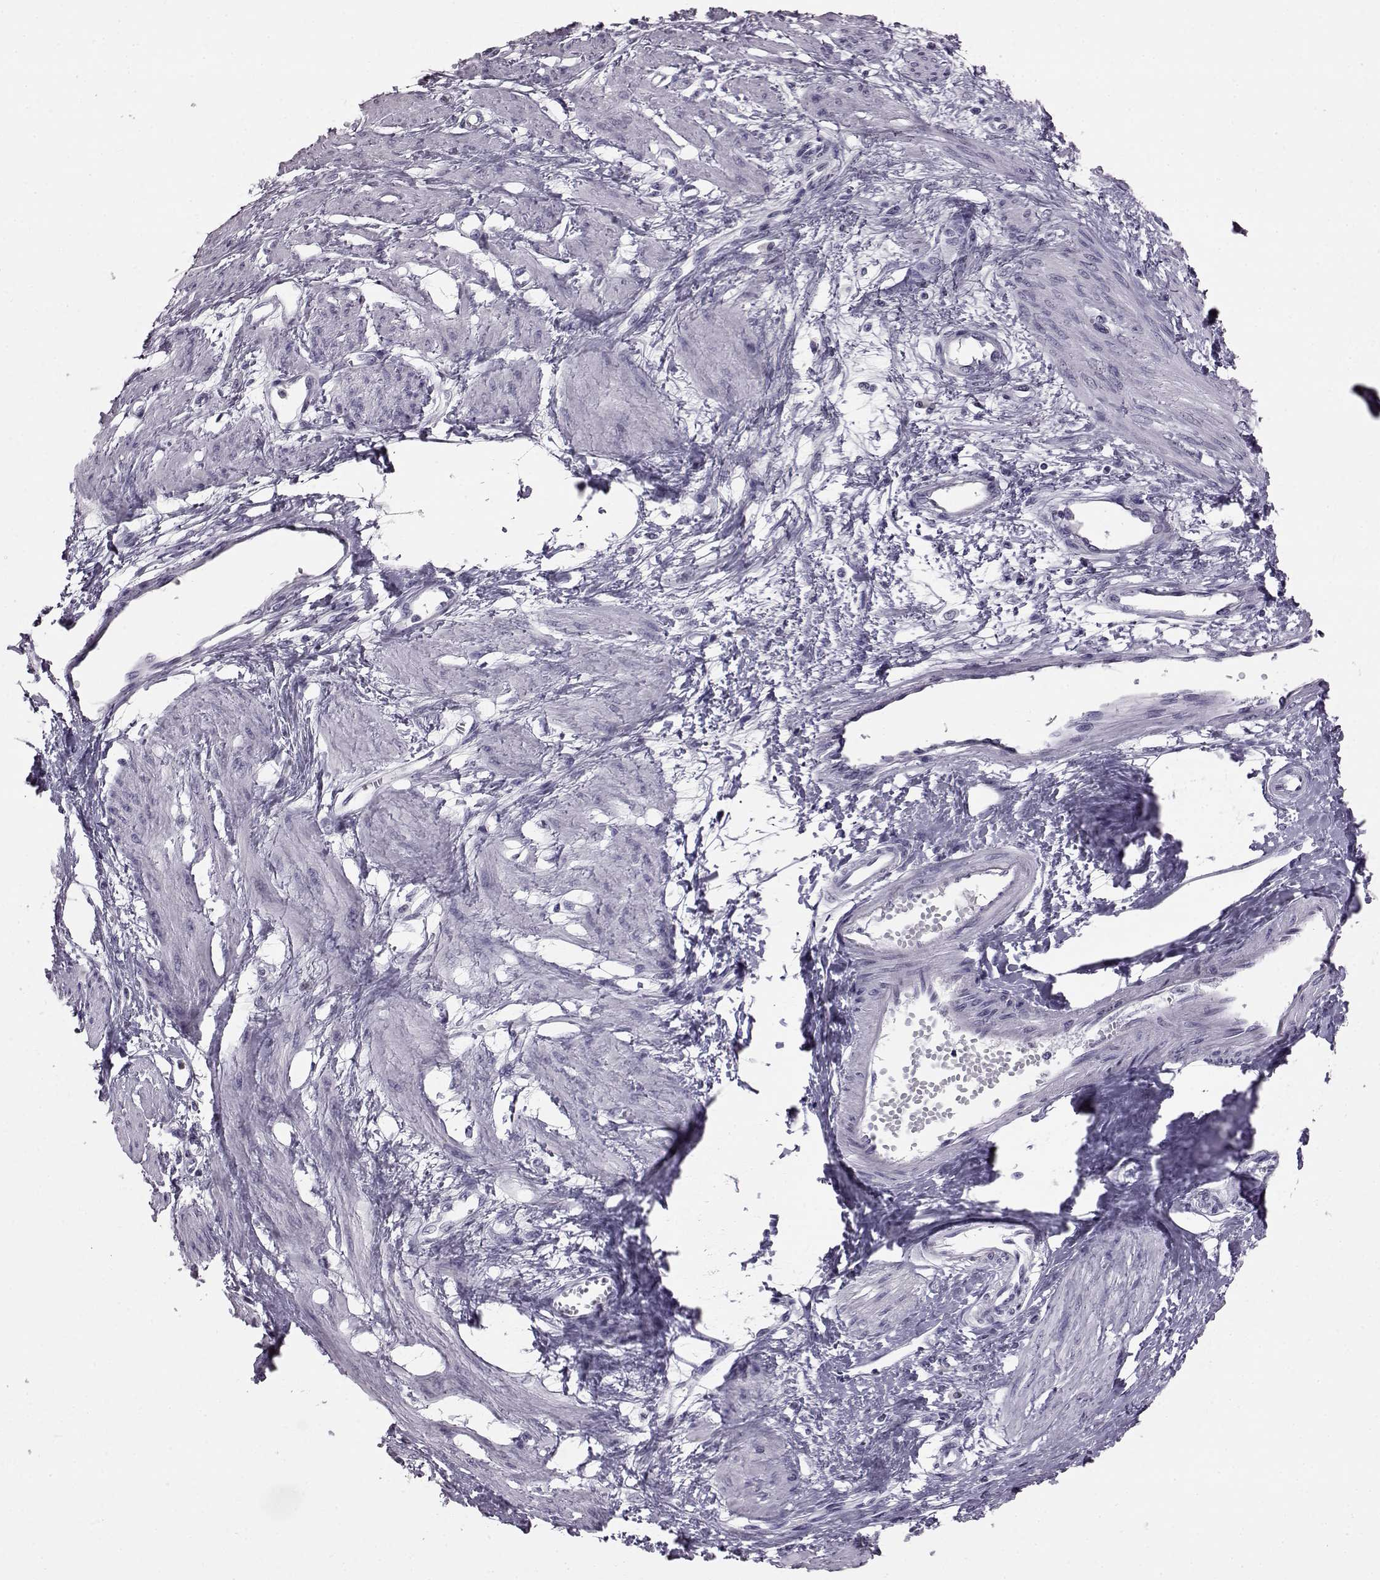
{"staining": {"intensity": "negative", "quantity": "none", "location": "none"}, "tissue": "smooth muscle", "cell_type": "Smooth muscle cells", "image_type": "normal", "snomed": [{"axis": "morphology", "description": "Normal tissue, NOS"}, {"axis": "topography", "description": "Smooth muscle"}, {"axis": "topography", "description": "Uterus"}], "caption": "Image shows no significant protein positivity in smooth muscle cells of benign smooth muscle.", "gene": "ADGRG2", "patient": {"sex": "female", "age": 39}}